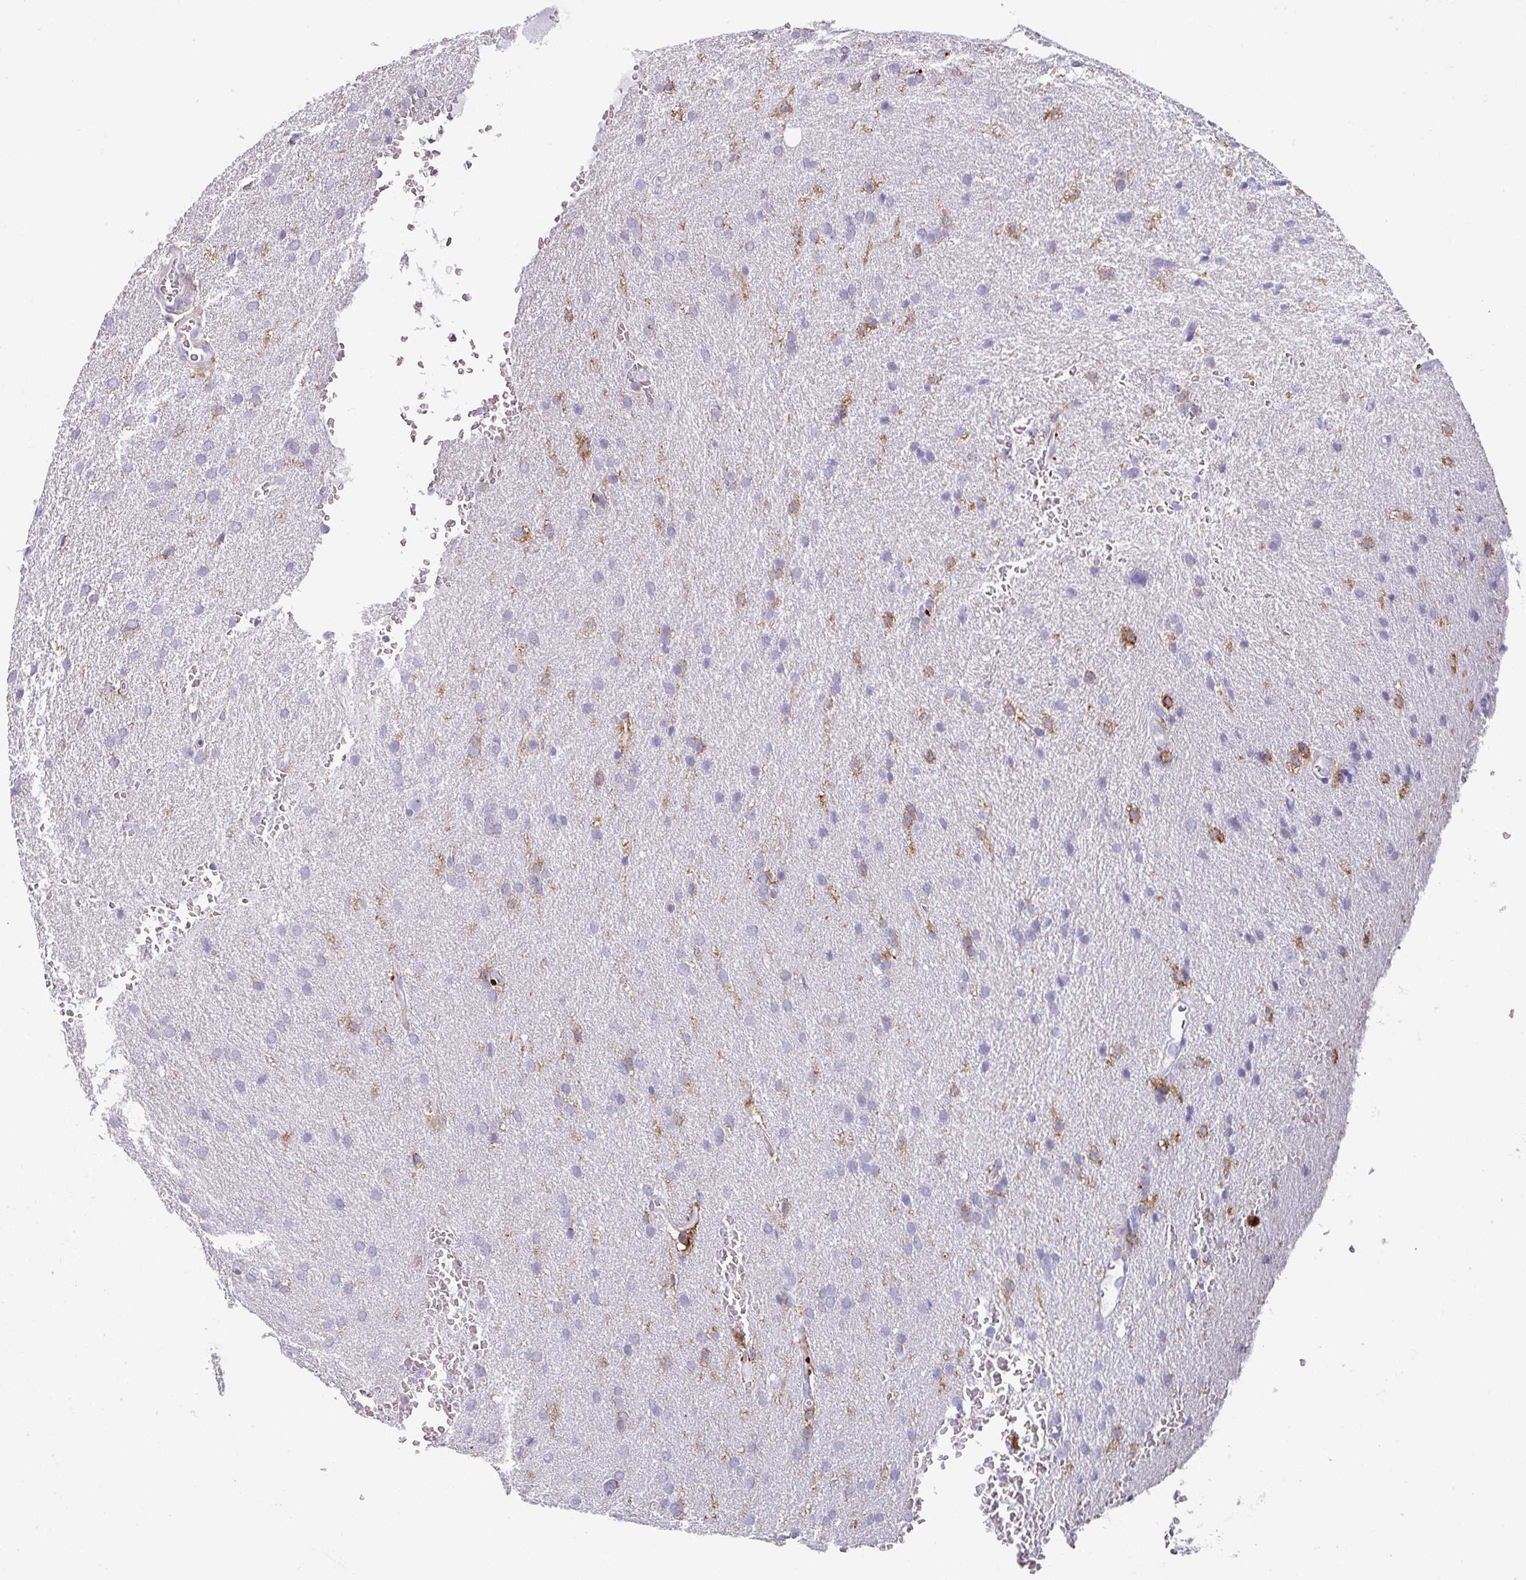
{"staining": {"intensity": "negative", "quantity": "none", "location": "none"}, "tissue": "glioma", "cell_type": "Tumor cells", "image_type": "cancer", "snomed": [{"axis": "morphology", "description": "Glioma, malignant, Low grade"}, {"axis": "topography", "description": "Brain"}], "caption": "DAB immunohistochemical staining of human malignant glioma (low-grade) exhibits no significant staining in tumor cells.", "gene": "EXOSC5", "patient": {"sex": "female", "age": 33}}